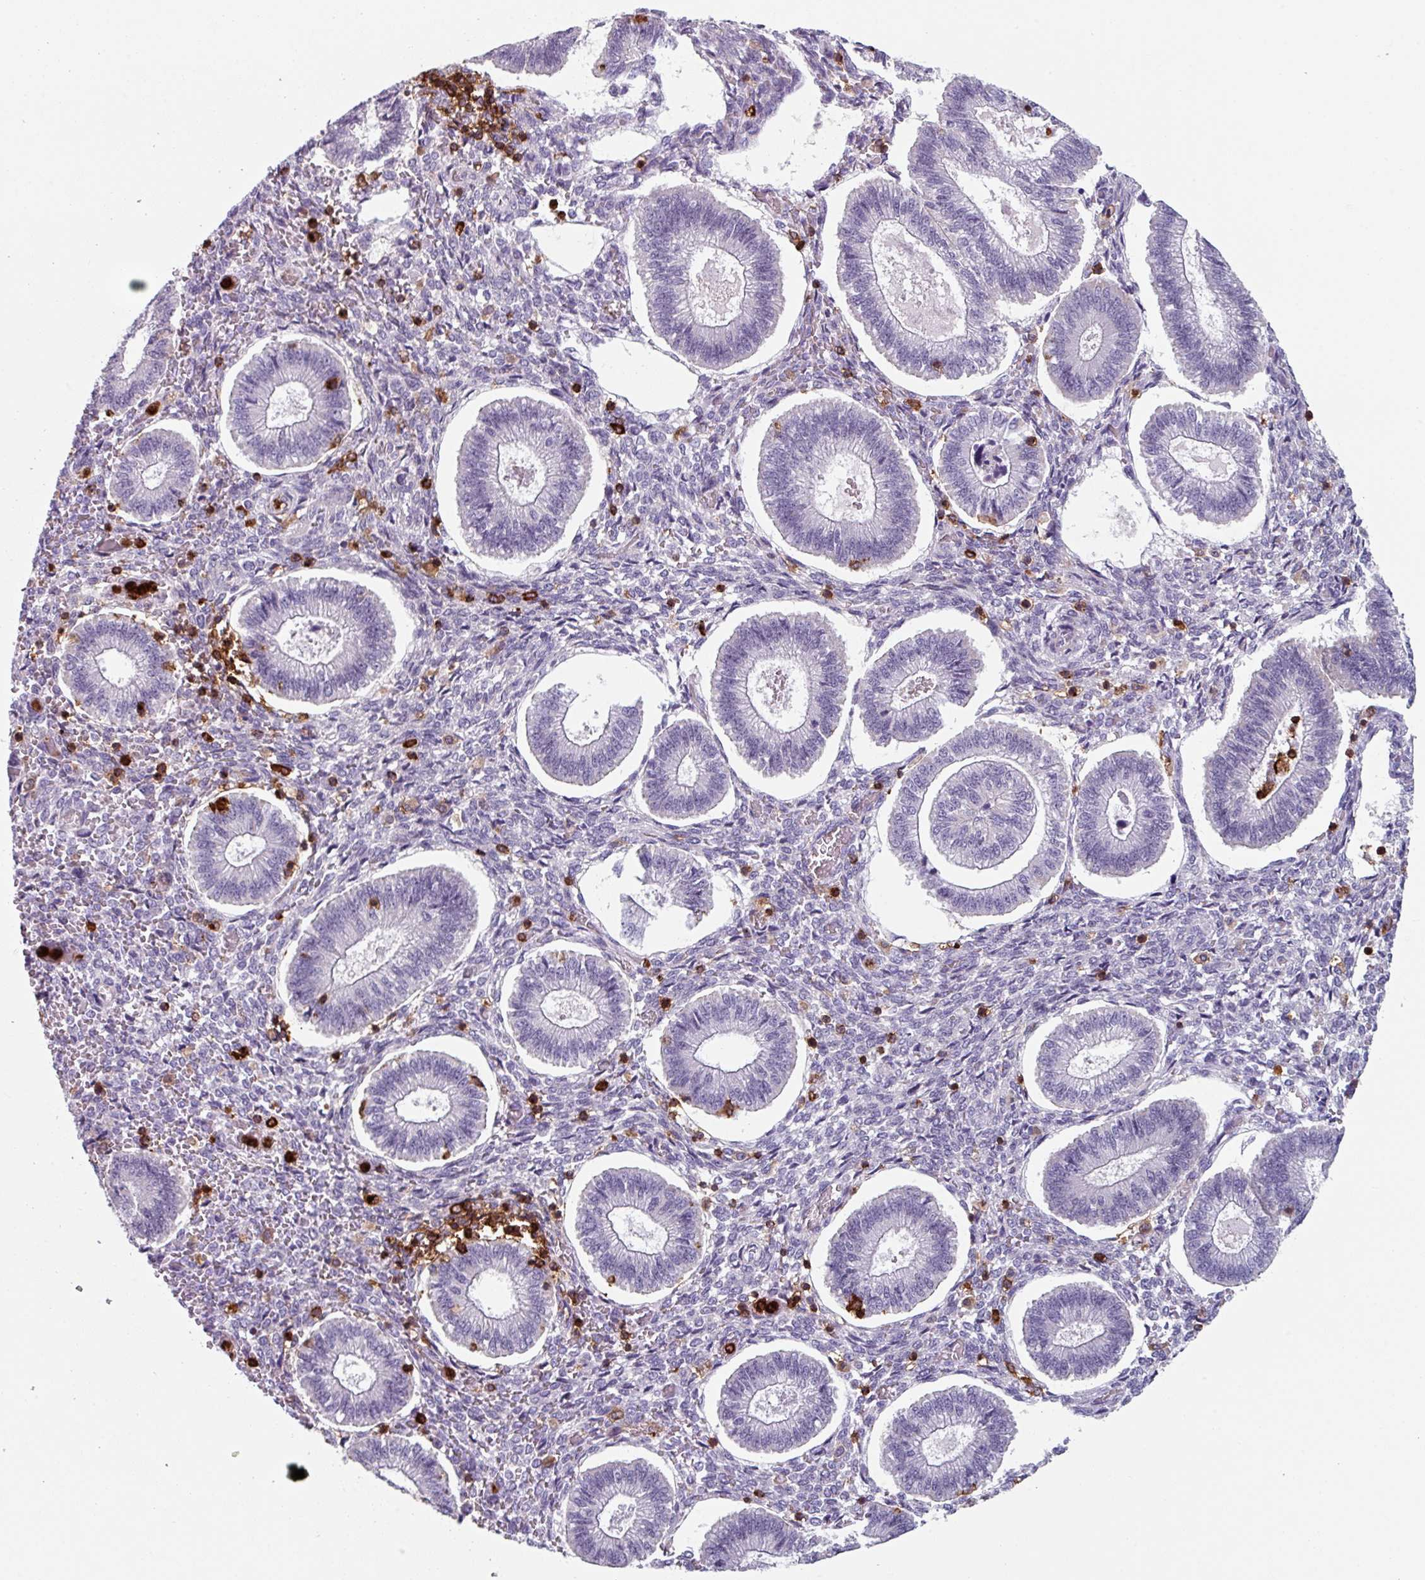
{"staining": {"intensity": "negative", "quantity": "none", "location": "none"}, "tissue": "endometrium", "cell_type": "Cells in endometrial stroma", "image_type": "normal", "snomed": [{"axis": "morphology", "description": "Normal tissue, NOS"}, {"axis": "topography", "description": "Endometrium"}], "caption": "Immunohistochemistry (IHC) of normal endometrium displays no staining in cells in endometrial stroma. Nuclei are stained in blue.", "gene": "EXOSC5", "patient": {"sex": "female", "age": 25}}